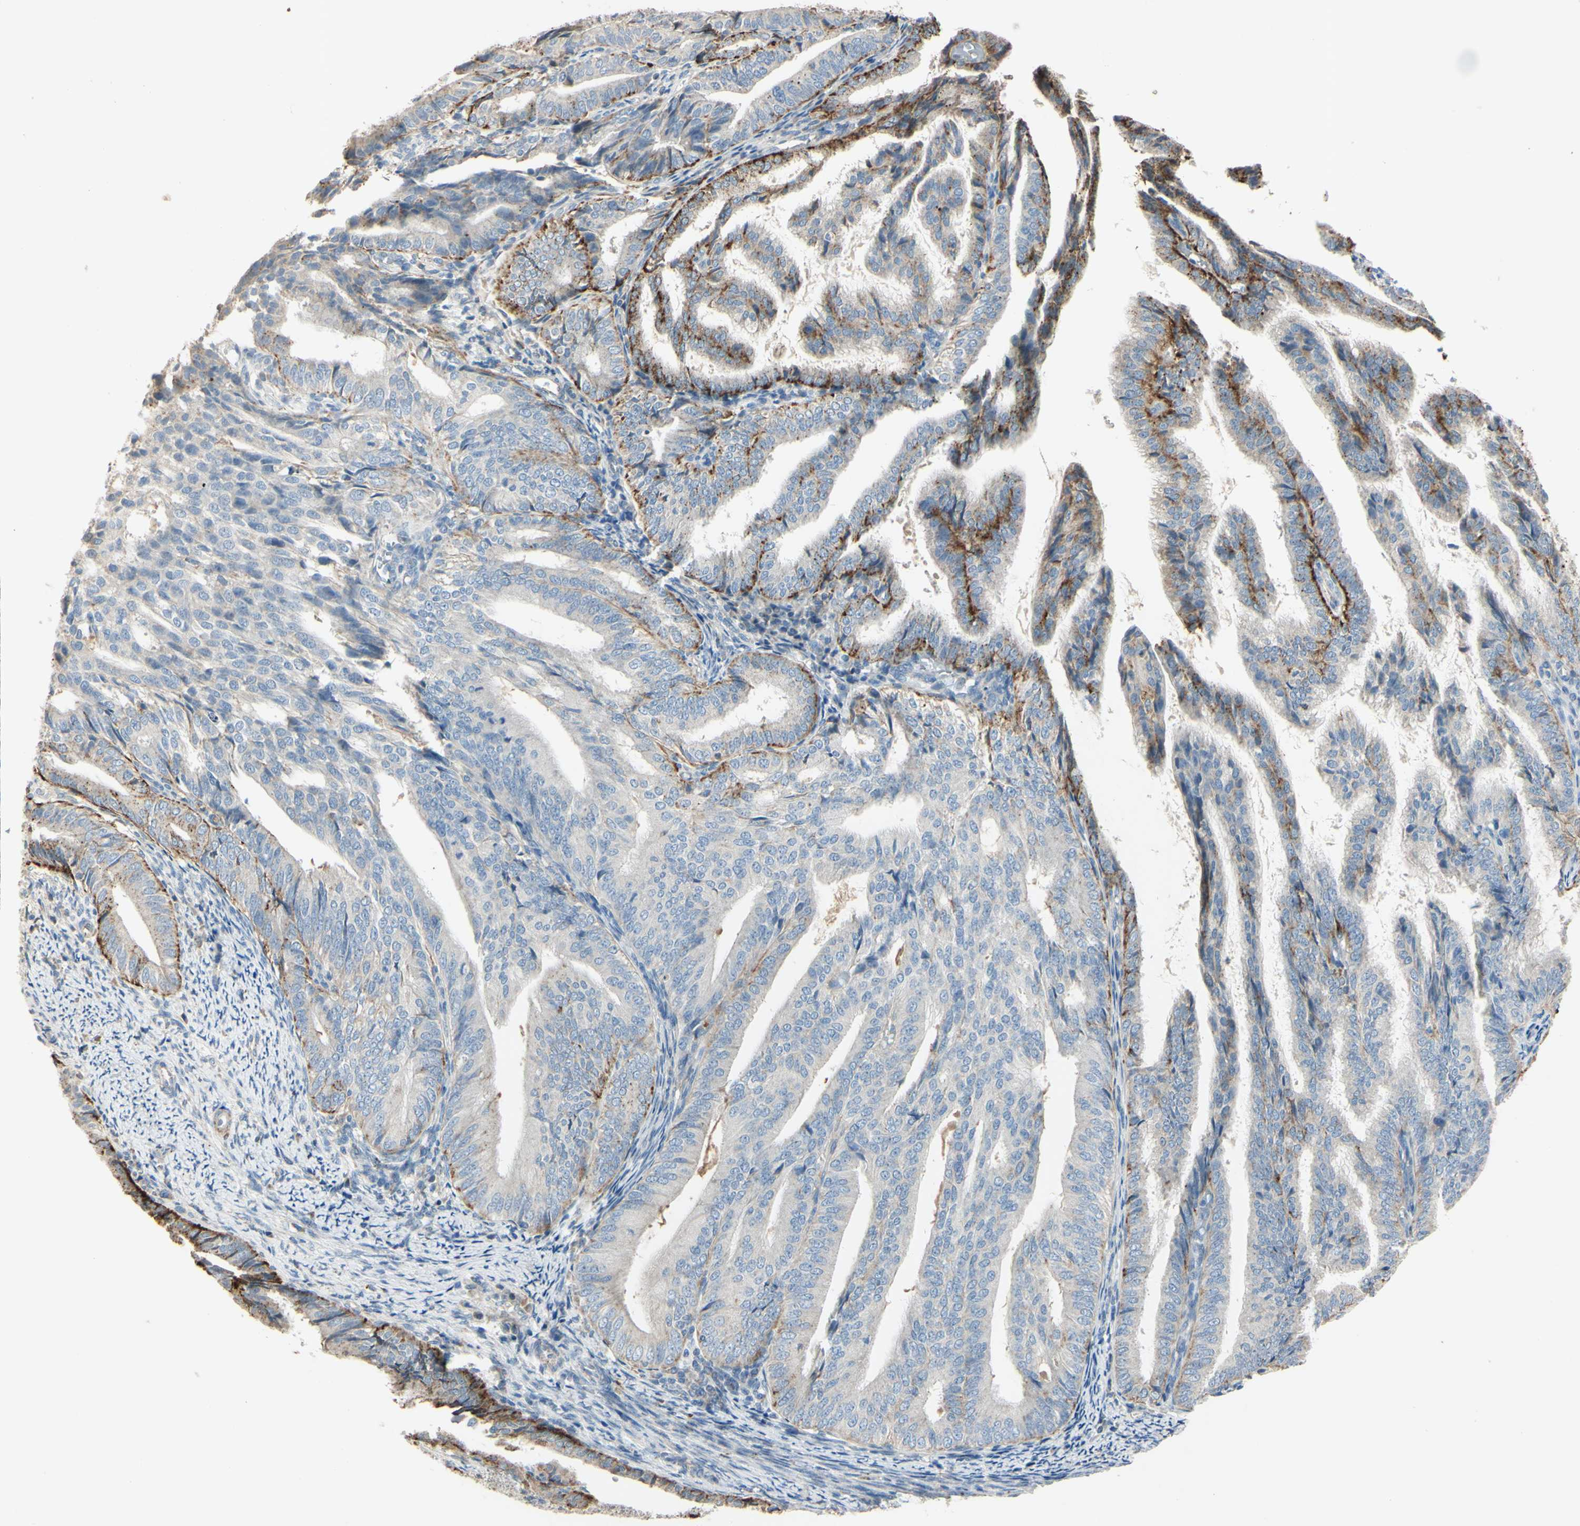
{"staining": {"intensity": "weak", "quantity": ">75%", "location": "cytoplasmic/membranous"}, "tissue": "endometrial cancer", "cell_type": "Tumor cells", "image_type": "cancer", "snomed": [{"axis": "morphology", "description": "Adenocarcinoma, NOS"}, {"axis": "topography", "description": "Endometrium"}], "caption": "Immunohistochemical staining of human endometrial cancer reveals low levels of weak cytoplasmic/membranous staining in about >75% of tumor cells. (DAB = brown stain, brightfield microscopy at high magnification).", "gene": "ANGPTL1", "patient": {"sex": "female", "age": 58}}